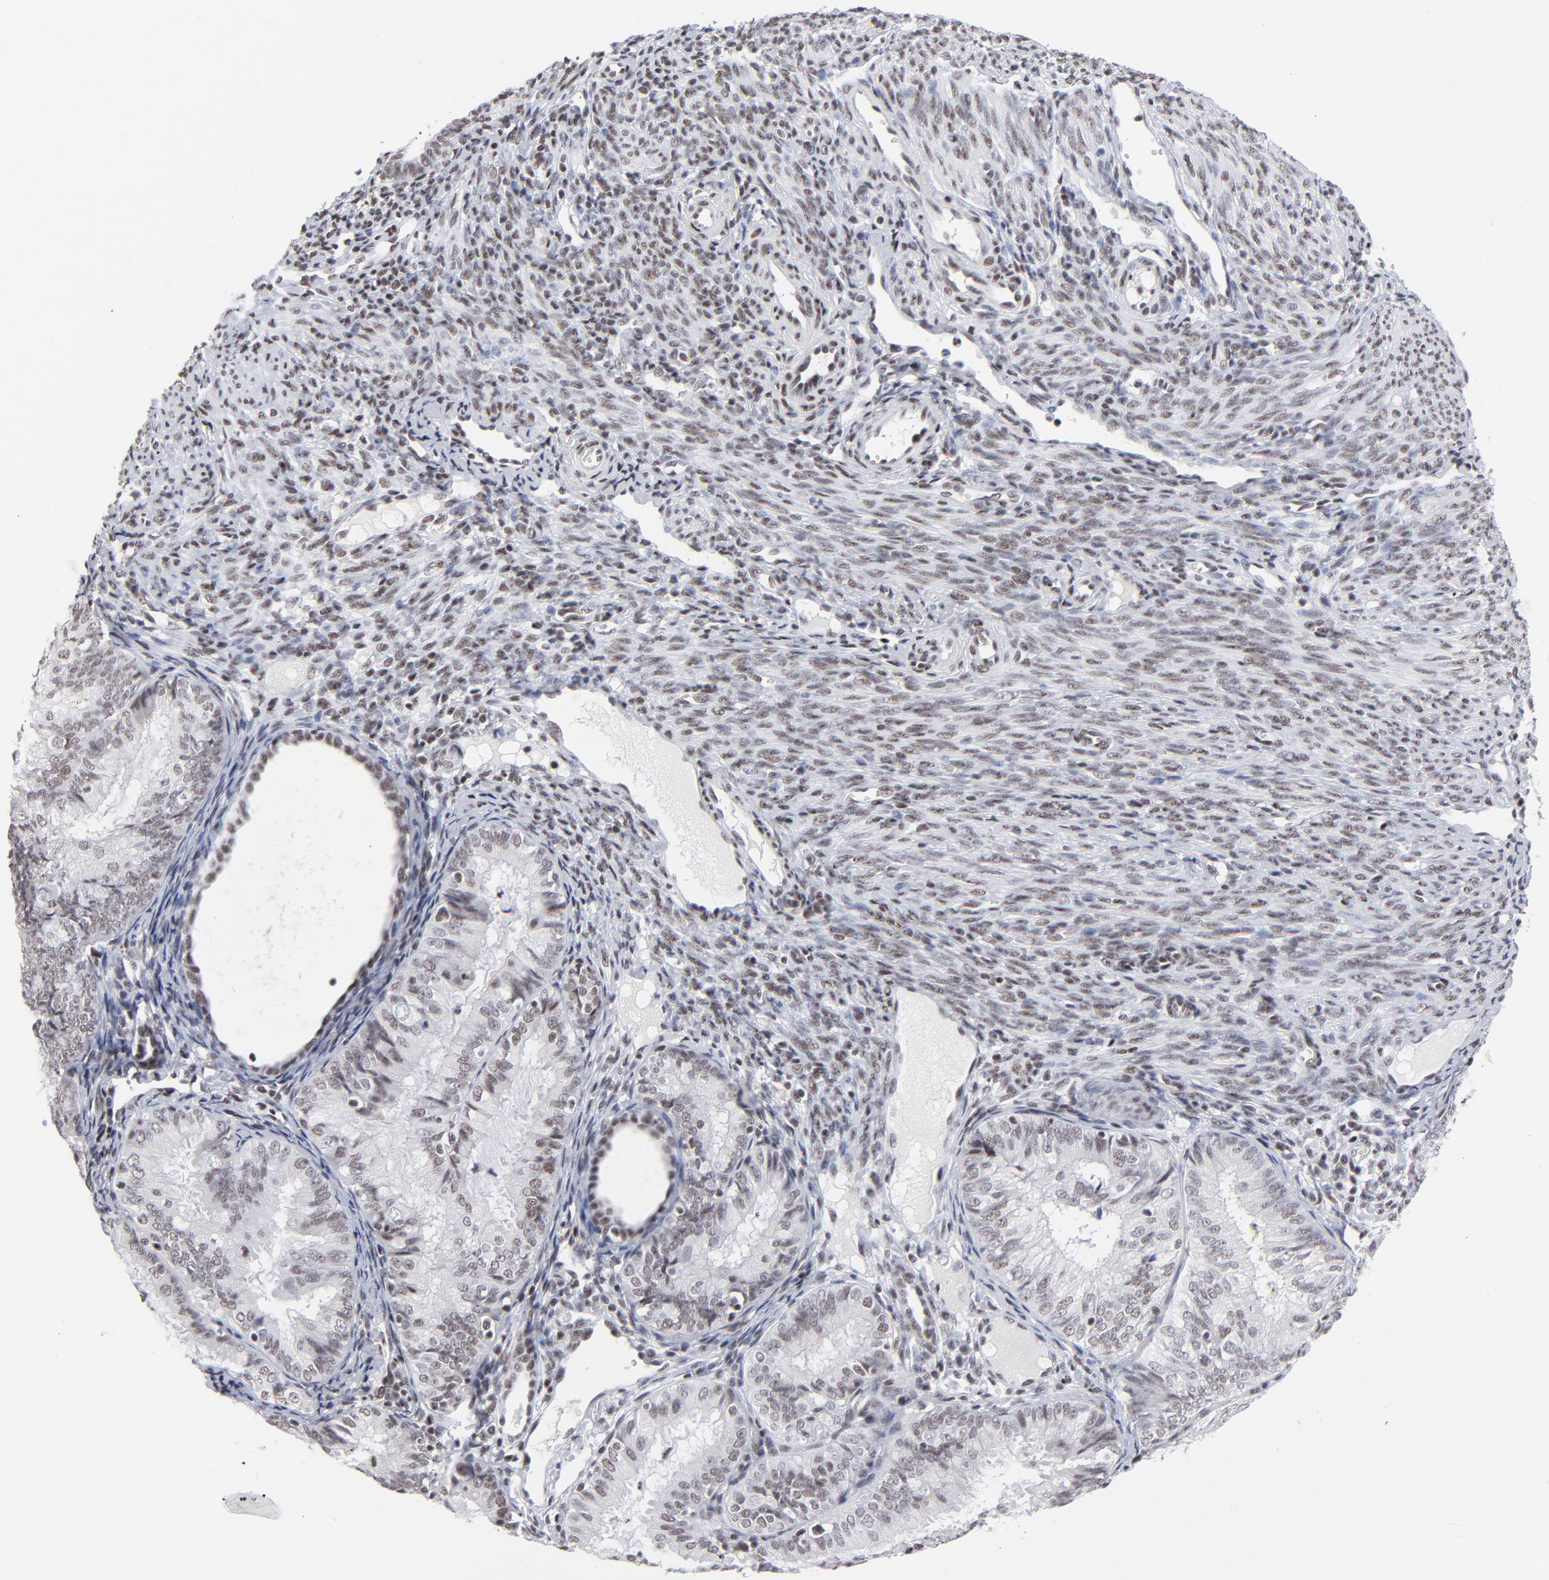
{"staining": {"intensity": "weak", "quantity": ">75%", "location": "nuclear"}, "tissue": "endometrial cancer", "cell_type": "Tumor cells", "image_type": "cancer", "snomed": [{"axis": "morphology", "description": "Adenocarcinoma, NOS"}, {"axis": "topography", "description": "Endometrium"}], "caption": "Immunohistochemical staining of endometrial adenocarcinoma shows low levels of weak nuclear protein expression in approximately >75% of tumor cells. The protein is stained brown, and the nuclei are stained in blue (DAB (3,3'-diaminobenzidine) IHC with brightfield microscopy, high magnification).", "gene": "SP2", "patient": {"sex": "female", "age": 66}}